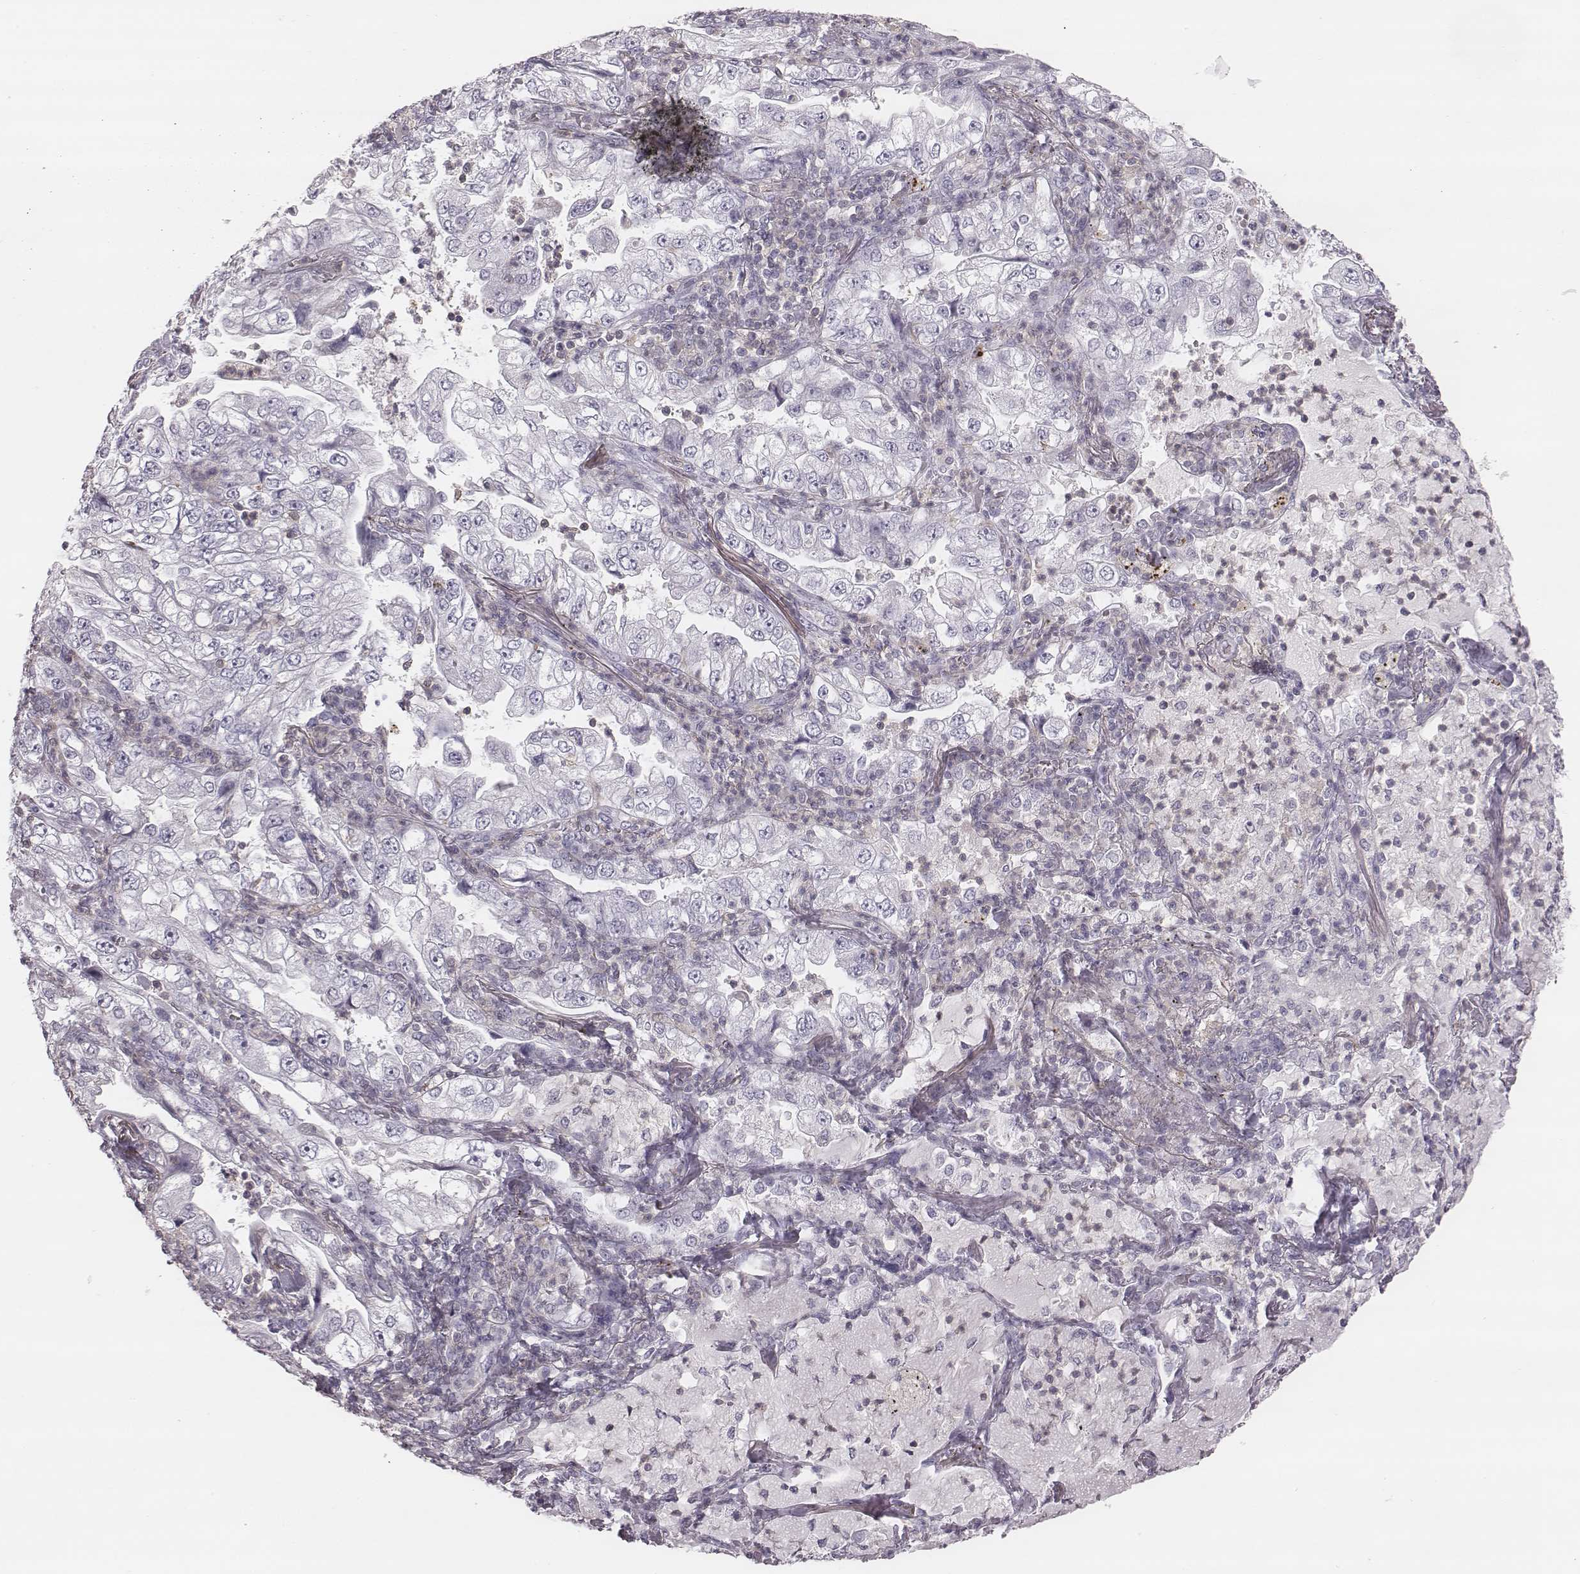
{"staining": {"intensity": "negative", "quantity": "none", "location": "none"}, "tissue": "lung cancer", "cell_type": "Tumor cells", "image_type": "cancer", "snomed": [{"axis": "morphology", "description": "Adenocarcinoma, NOS"}, {"axis": "topography", "description": "Lung"}], "caption": "Immunohistochemistry histopathology image of neoplastic tissue: lung cancer stained with DAB exhibits no significant protein expression in tumor cells. Brightfield microscopy of IHC stained with DAB (brown) and hematoxylin (blue), captured at high magnification.", "gene": "ZNF365", "patient": {"sex": "female", "age": 73}}